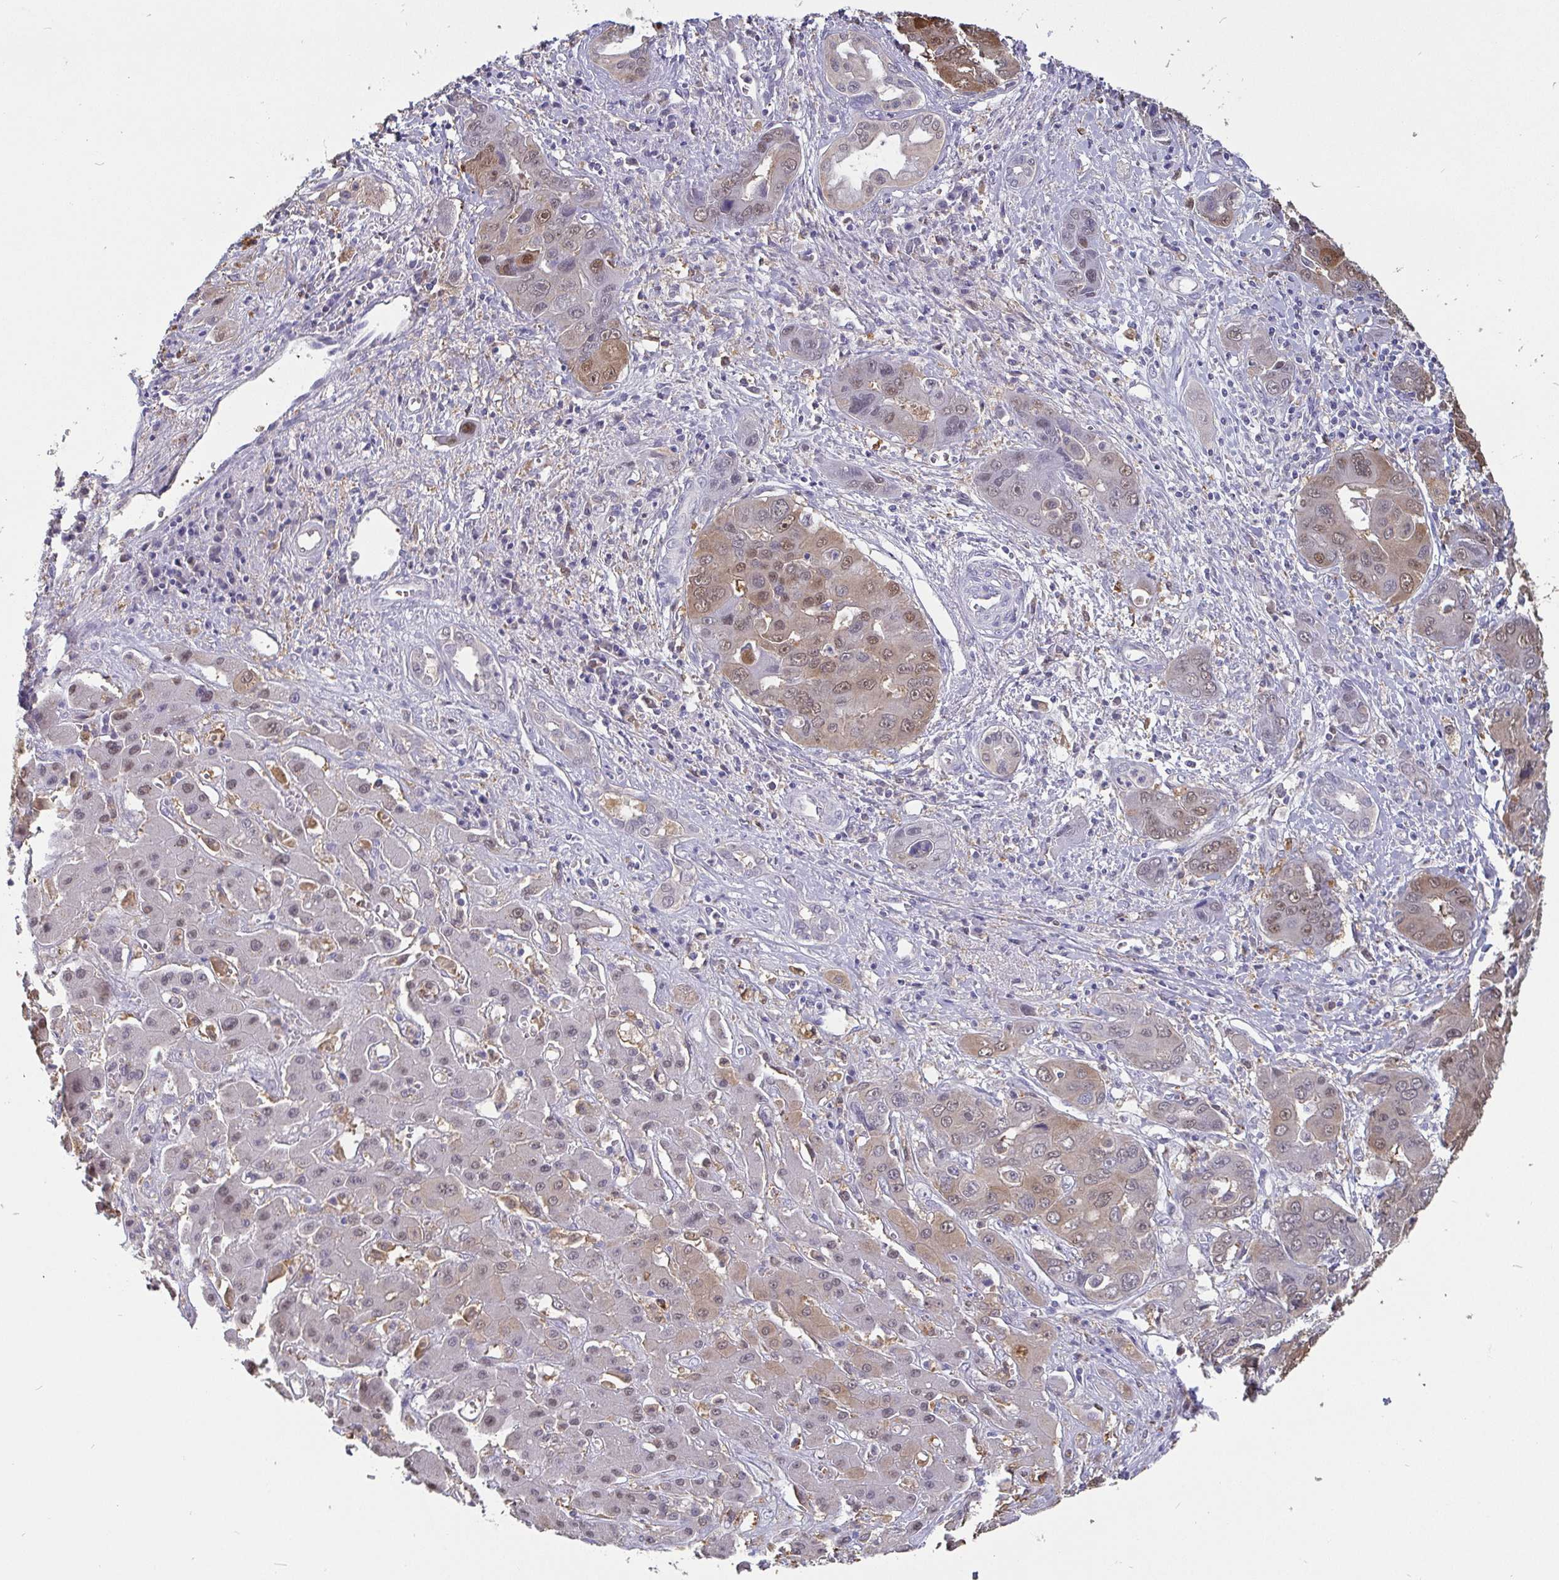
{"staining": {"intensity": "weak", "quantity": "25%-75%", "location": "nuclear"}, "tissue": "liver cancer", "cell_type": "Tumor cells", "image_type": "cancer", "snomed": [{"axis": "morphology", "description": "Cholangiocarcinoma"}, {"axis": "topography", "description": "Liver"}], "caption": "Brown immunohistochemical staining in human liver cancer (cholangiocarcinoma) demonstrates weak nuclear positivity in about 25%-75% of tumor cells.", "gene": "IDH1", "patient": {"sex": "male", "age": 67}}